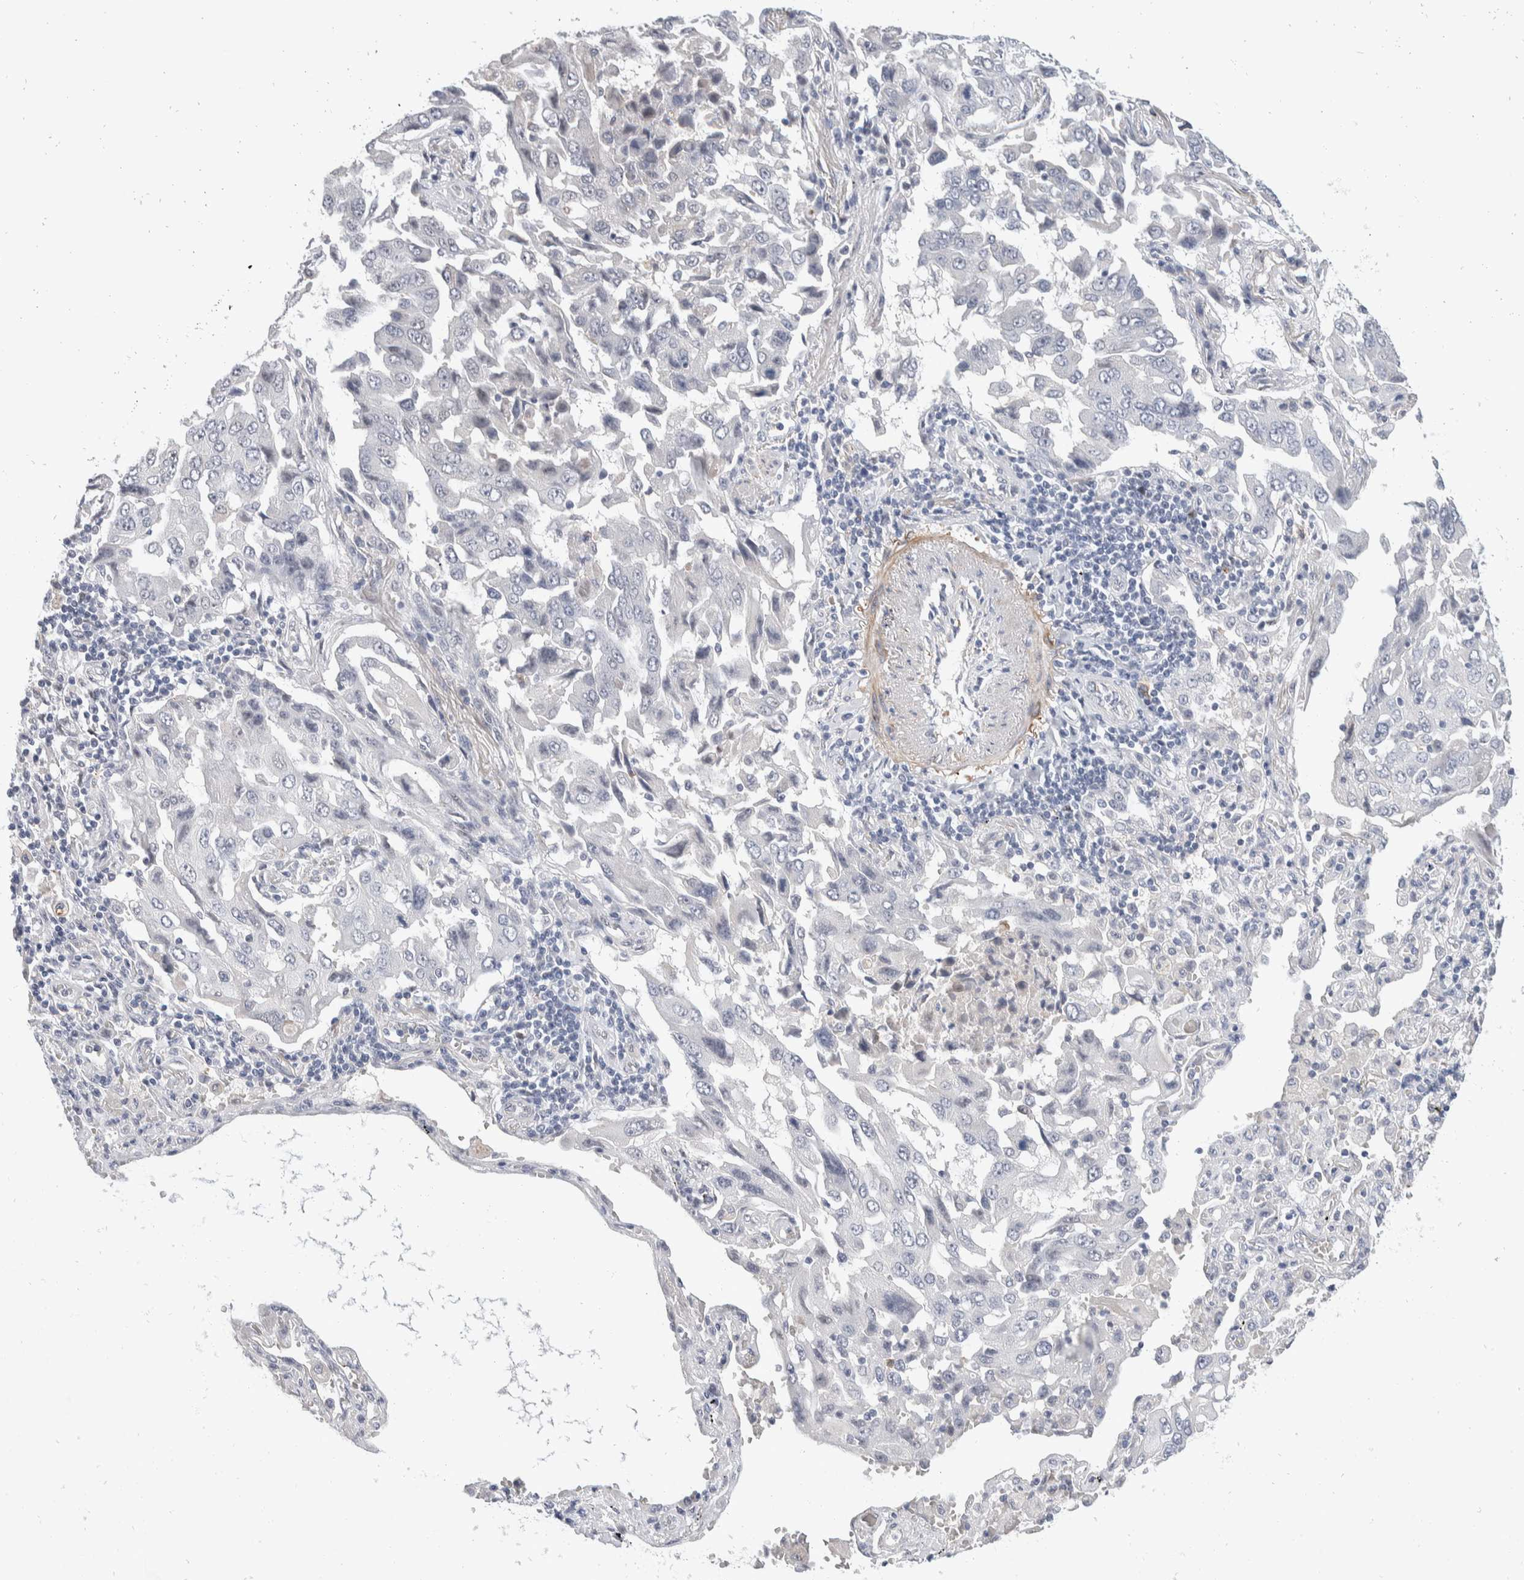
{"staining": {"intensity": "negative", "quantity": "none", "location": "none"}, "tissue": "lung cancer", "cell_type": "Tumor cells", "image_type": "cancer", "snomed": [{"axis": "morphology", "description": "Adenocarcinoma, NOS"}, {"axis": "topography", "description": "Lung"}], "caption": "The histopathology image demonstrates no significant staining in tumor cells of lung cancer.", "gene": "CATSPERD", "patient": {"sex": "female", "age": 65}}